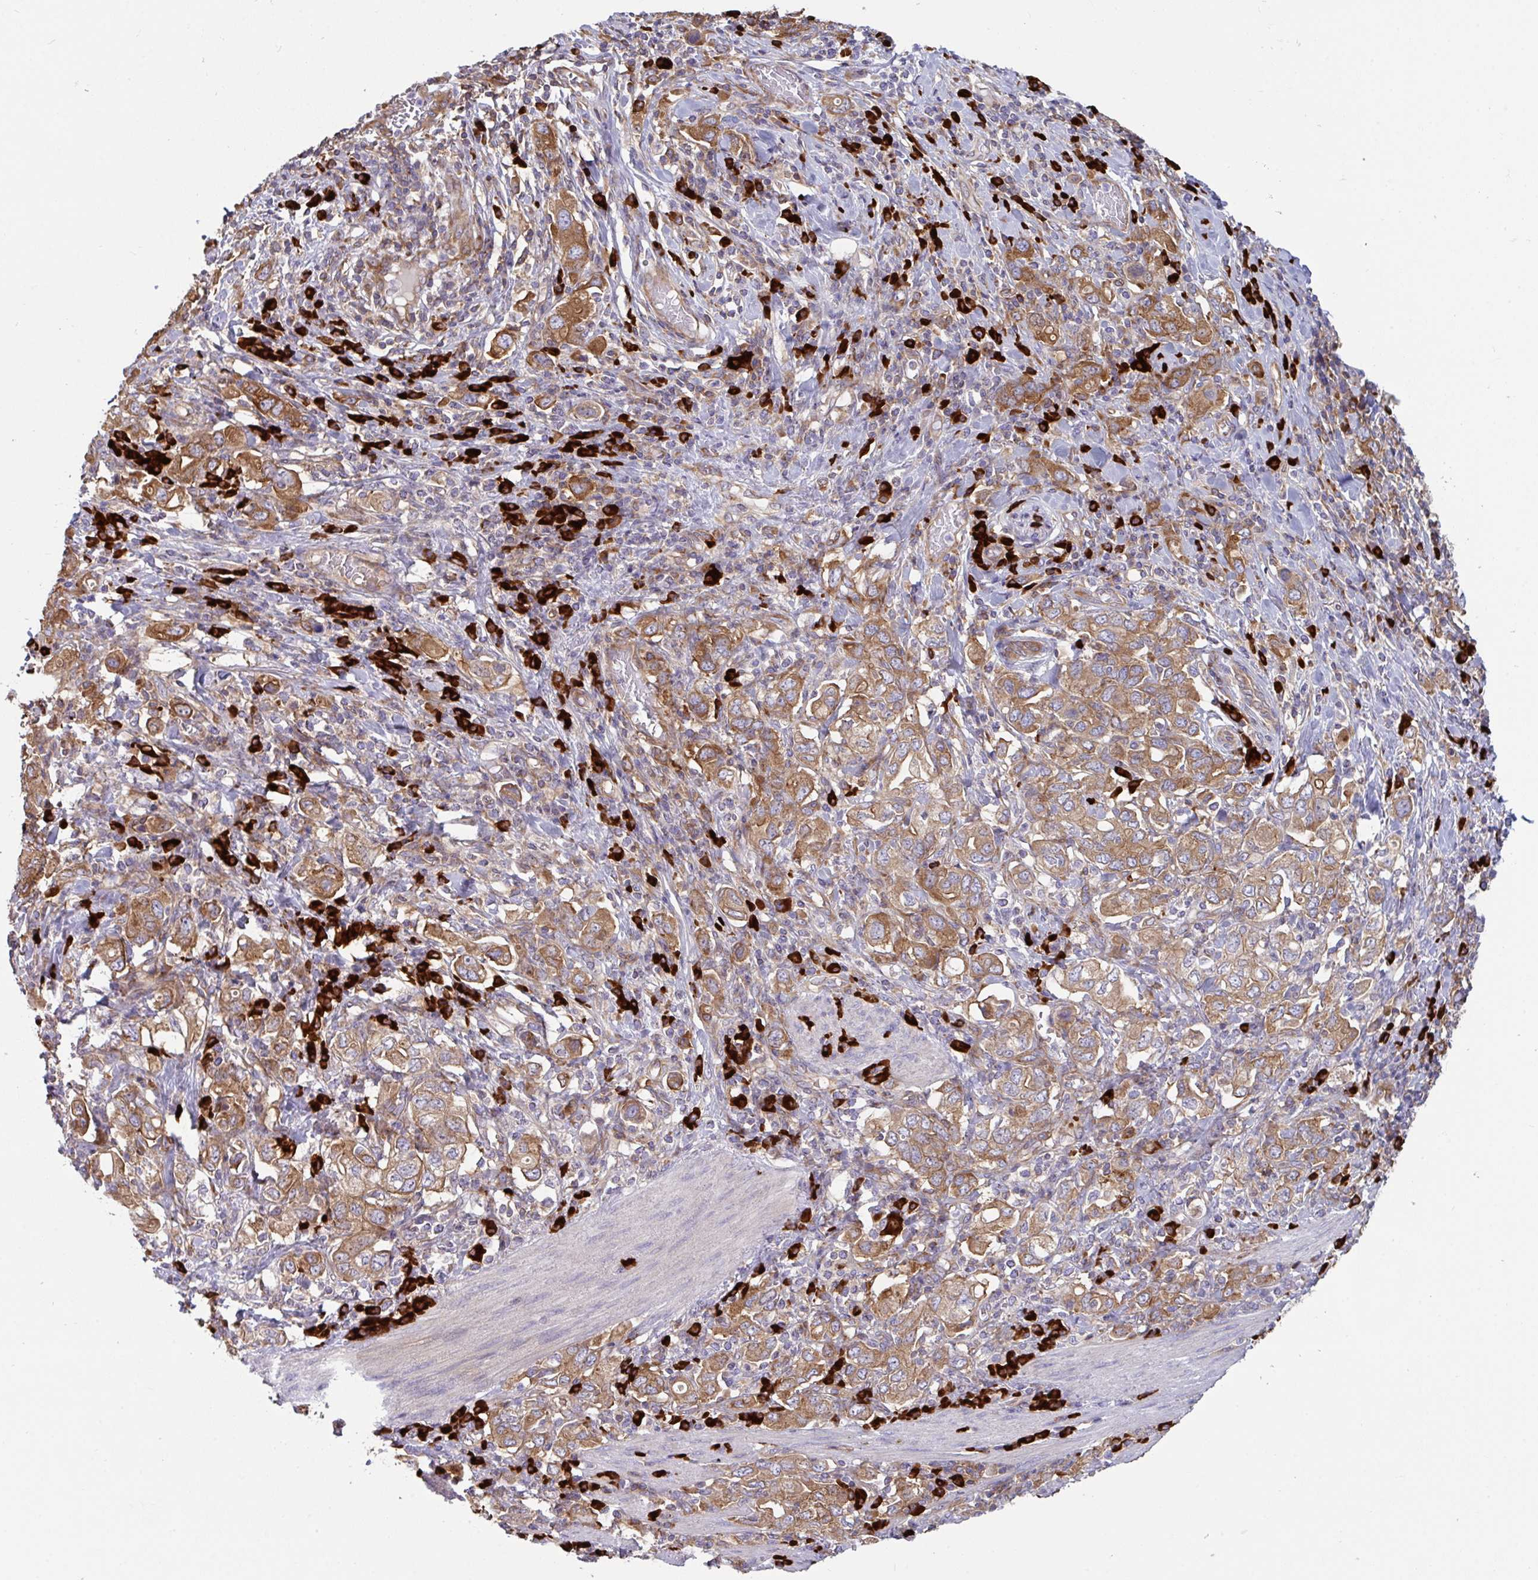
{"staining": {"intensity": "moderate", "quantity": ">75%", "location": "cytoplasmic/membranous"}, "tissue": "stomach cancer", "cell_type": "Tumor cells", "image_type": "cancer", "snomed": [{"axis": "morphology", "description": "Adenocarcinoma, NOS"}, {"axis": "topography", "description": "Stomach, upper"}, {"axis": "topography", "description": "Stomach"}], "caption": "Immunohistochemical staining of human adenocarcinoma (stomach) demonstrates medium levels of moderate cytoplasmic/membranous protein expression in approximately >75% of tumor cells.", "gene": "YARS2", "patient": {"sex": "male", "age": 62}}